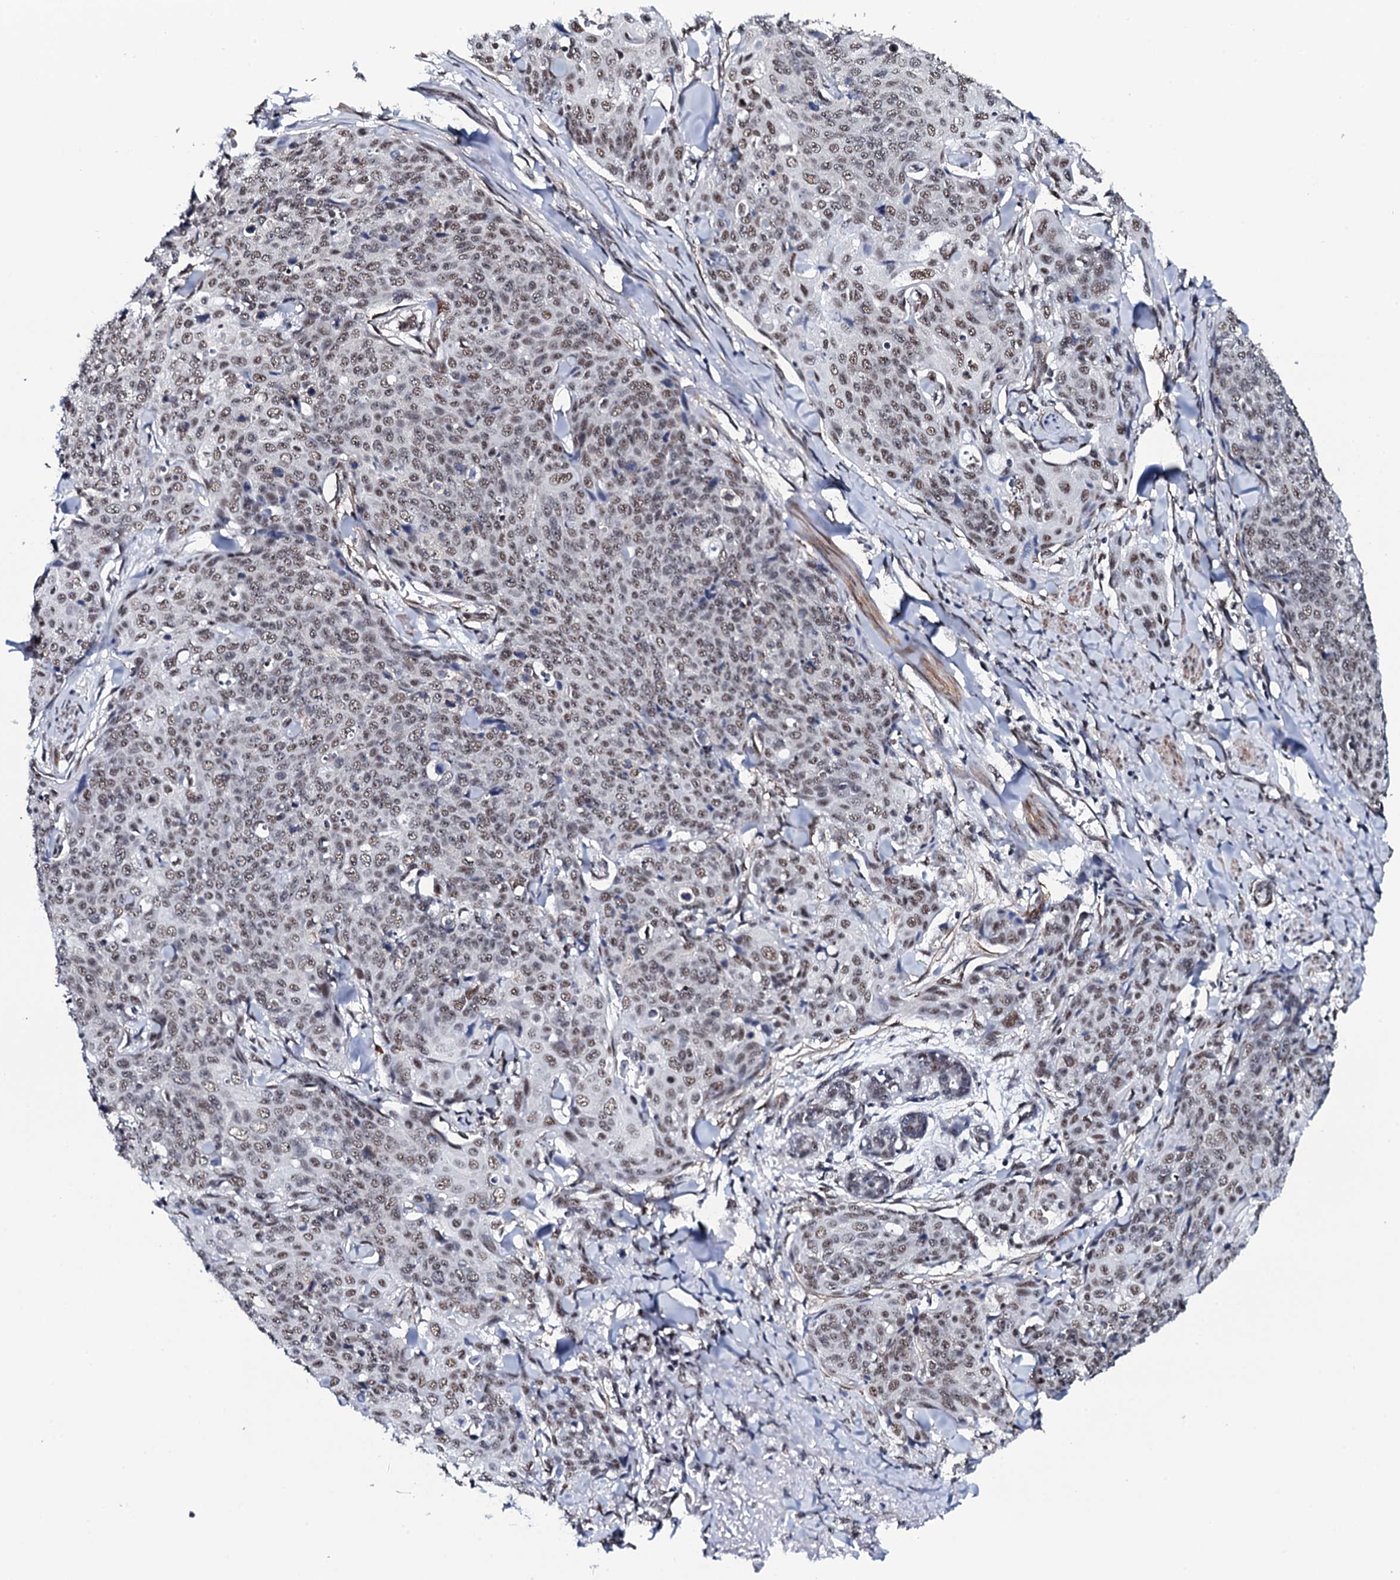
{"staining": {"intensity": "weak", "quantity": ">75%", "location": "nuclear"}, "tissue": "skin cancer", "cell_type": "Tumor cells", "image_type": "cancer", "snomed": [{"axis": "morphology", "description": "Squamous cell carcinoma, NOS"}, {"axis": "topography", "description": "Skin"}, {"axis": "topography", "description": "Vulva"}], "caption": "About >75% of tumor cells in human squamous cell carcinoma (skin) demonstrate weak nuclear protein staining as visualized by brown immunohistochemical staining.", "gene": "CWC15", "patient": {"sex": "female", "age": 85}}